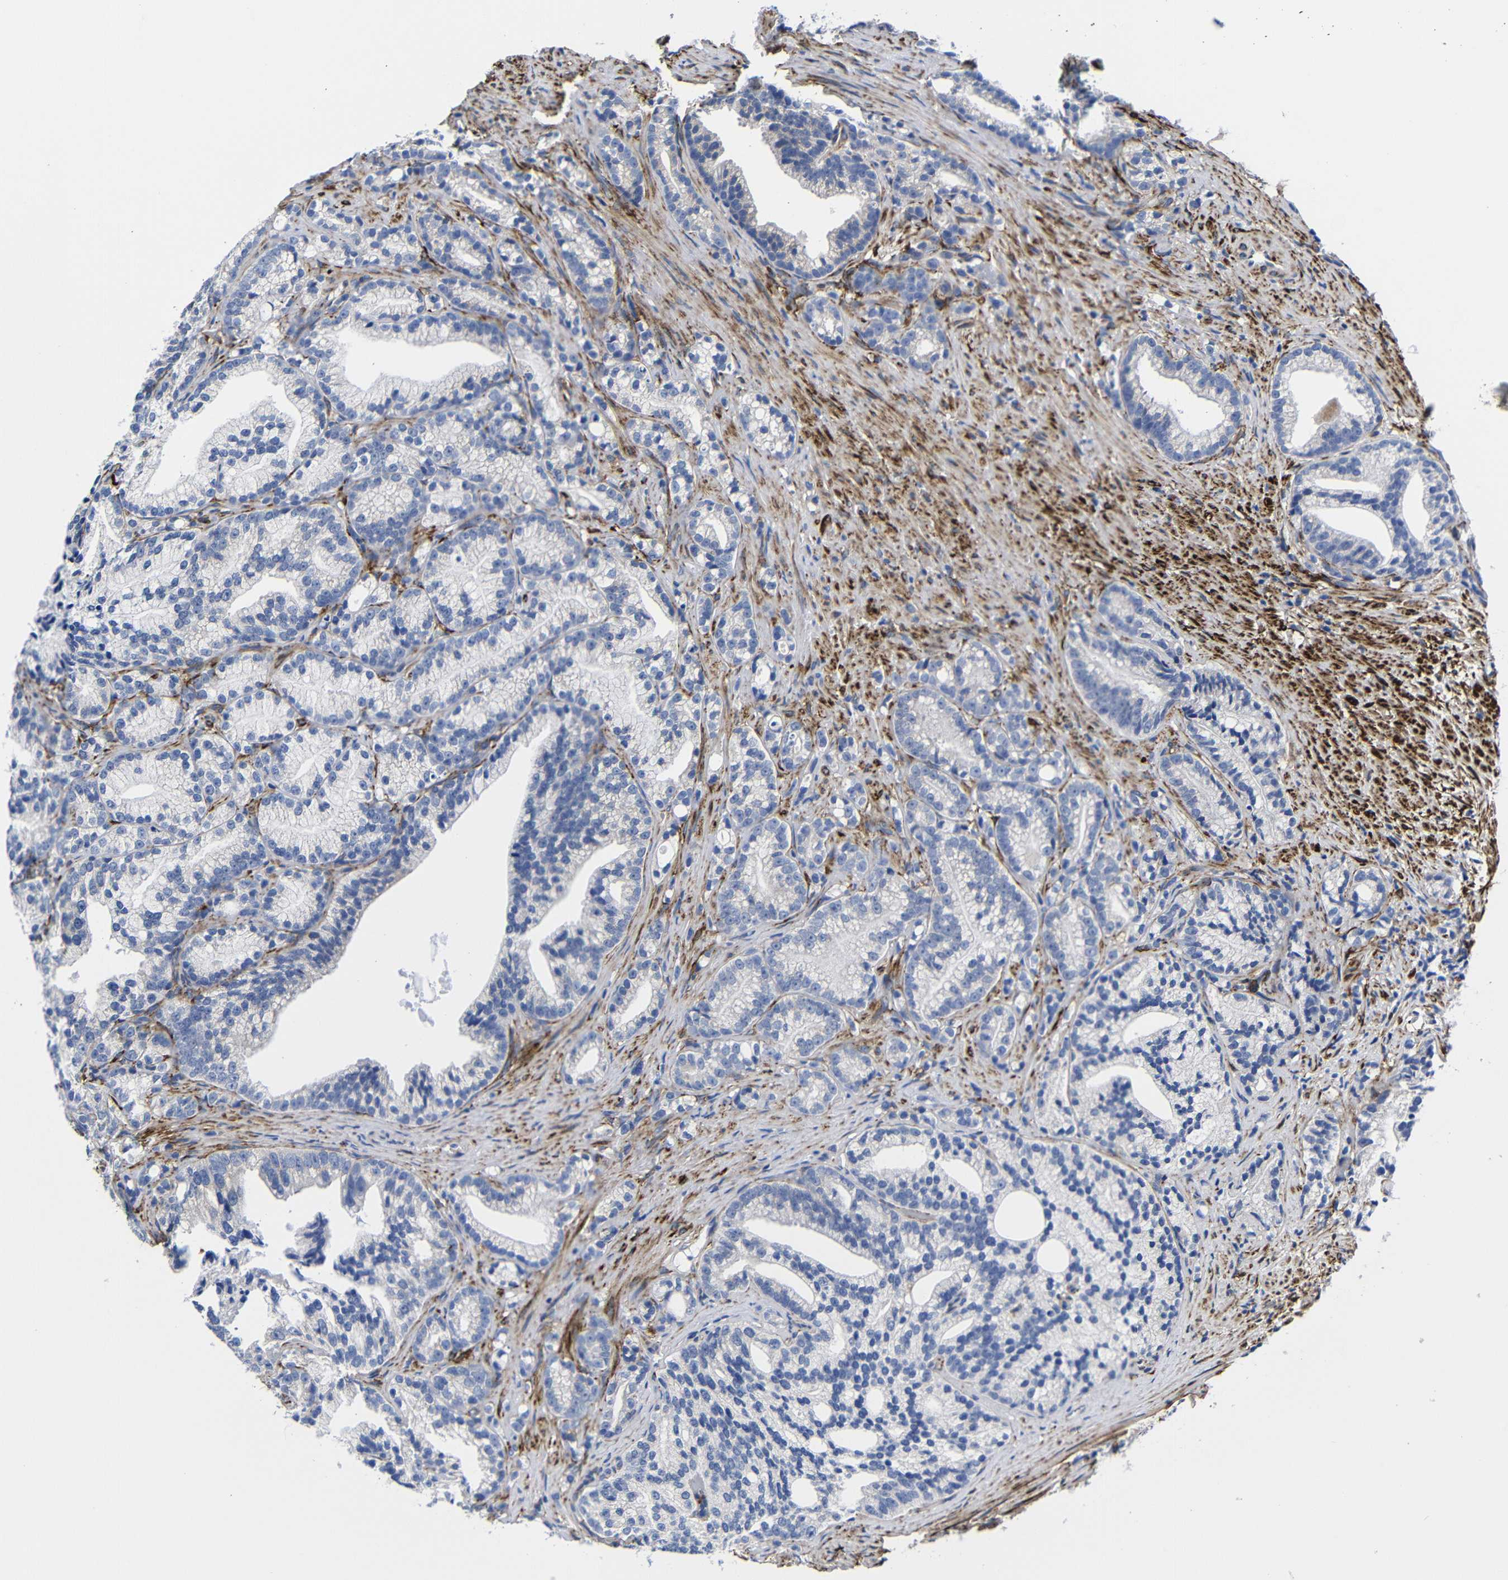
{"staining": {"intensity": "negative", "quantity": "none", "location": "none"}, "tissue": "prostate cancer", "cell_type": "Tumor cells", "image_type": "cancer", "snomed": [{"axis": "morphology", "description": "Adenocarcinoma, Low grade"}, {"axis": "topography", "description": "Prostate"}], "caption": "IHC image of neoplastic tissue: human prostate low-grade adenocarcinoma stained with DAB (3,3'-diaminobenzidine) shows no significant protein positivity in tumor cells. Brightfield microscopy of immunohistochemistry stained with DAB (brown) and hematoxylin (blue), captured at high magnification.", "gene": "LRIG1", "patient": {"sex": "male", "age": 89}}